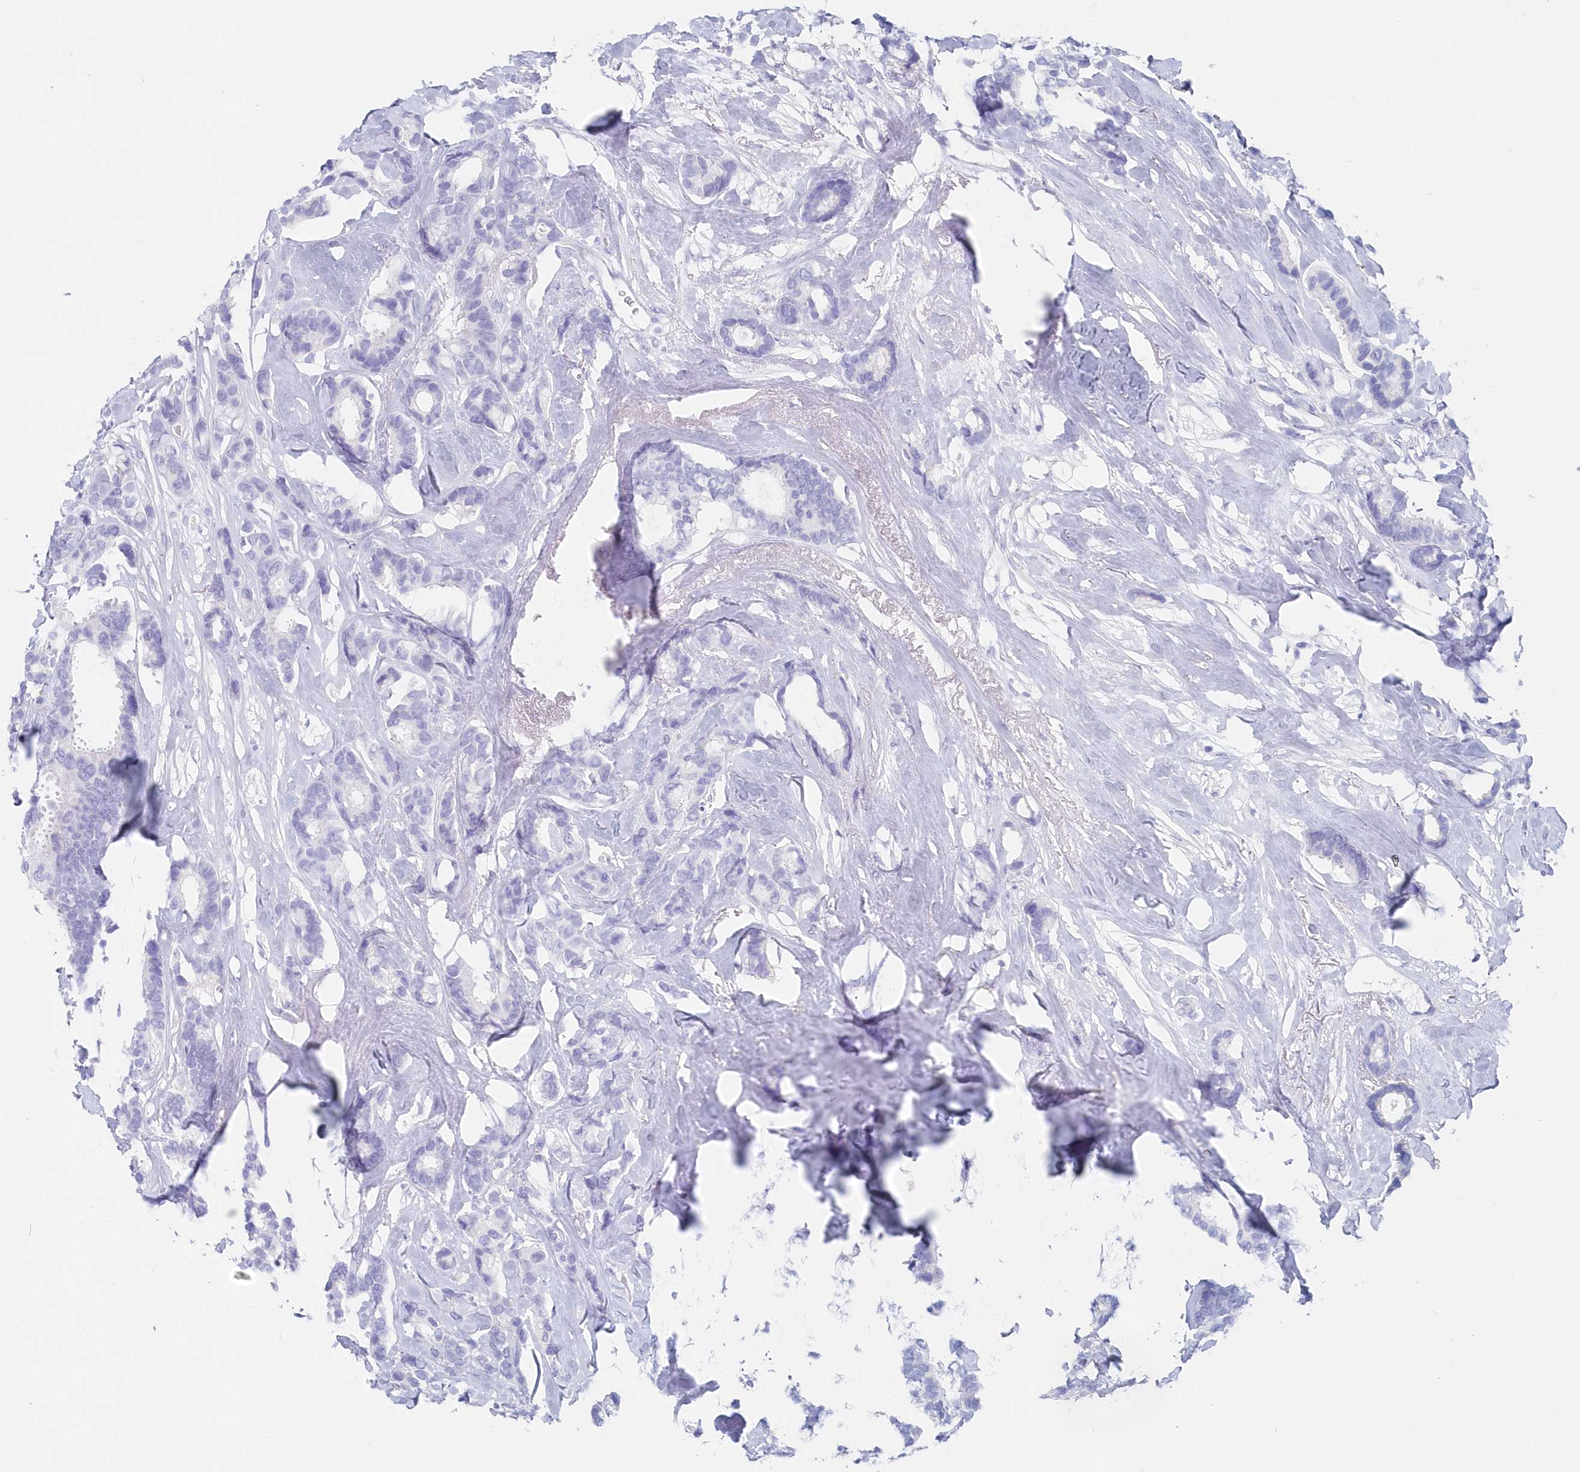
{"staining": {"intensity": "negative", "quantity": "none", "location": "none"}, "tissue": "breast cancer", "cell_type": "Tumor cells", "image_type": "cancer", "snomed": [{"axis": "morphology", "description": "Duct carcinoma"}, {"axis": "topography", "description": "Breast"}], "caption": "IHC micrograph of neoplastic tissue: human intraductal carcinoma (breast) stained with DAB exhibits no significant protein expression in tumor cells.", "gene": "CSNK1G2", "patient": {"sex": "female", "age": 87}}